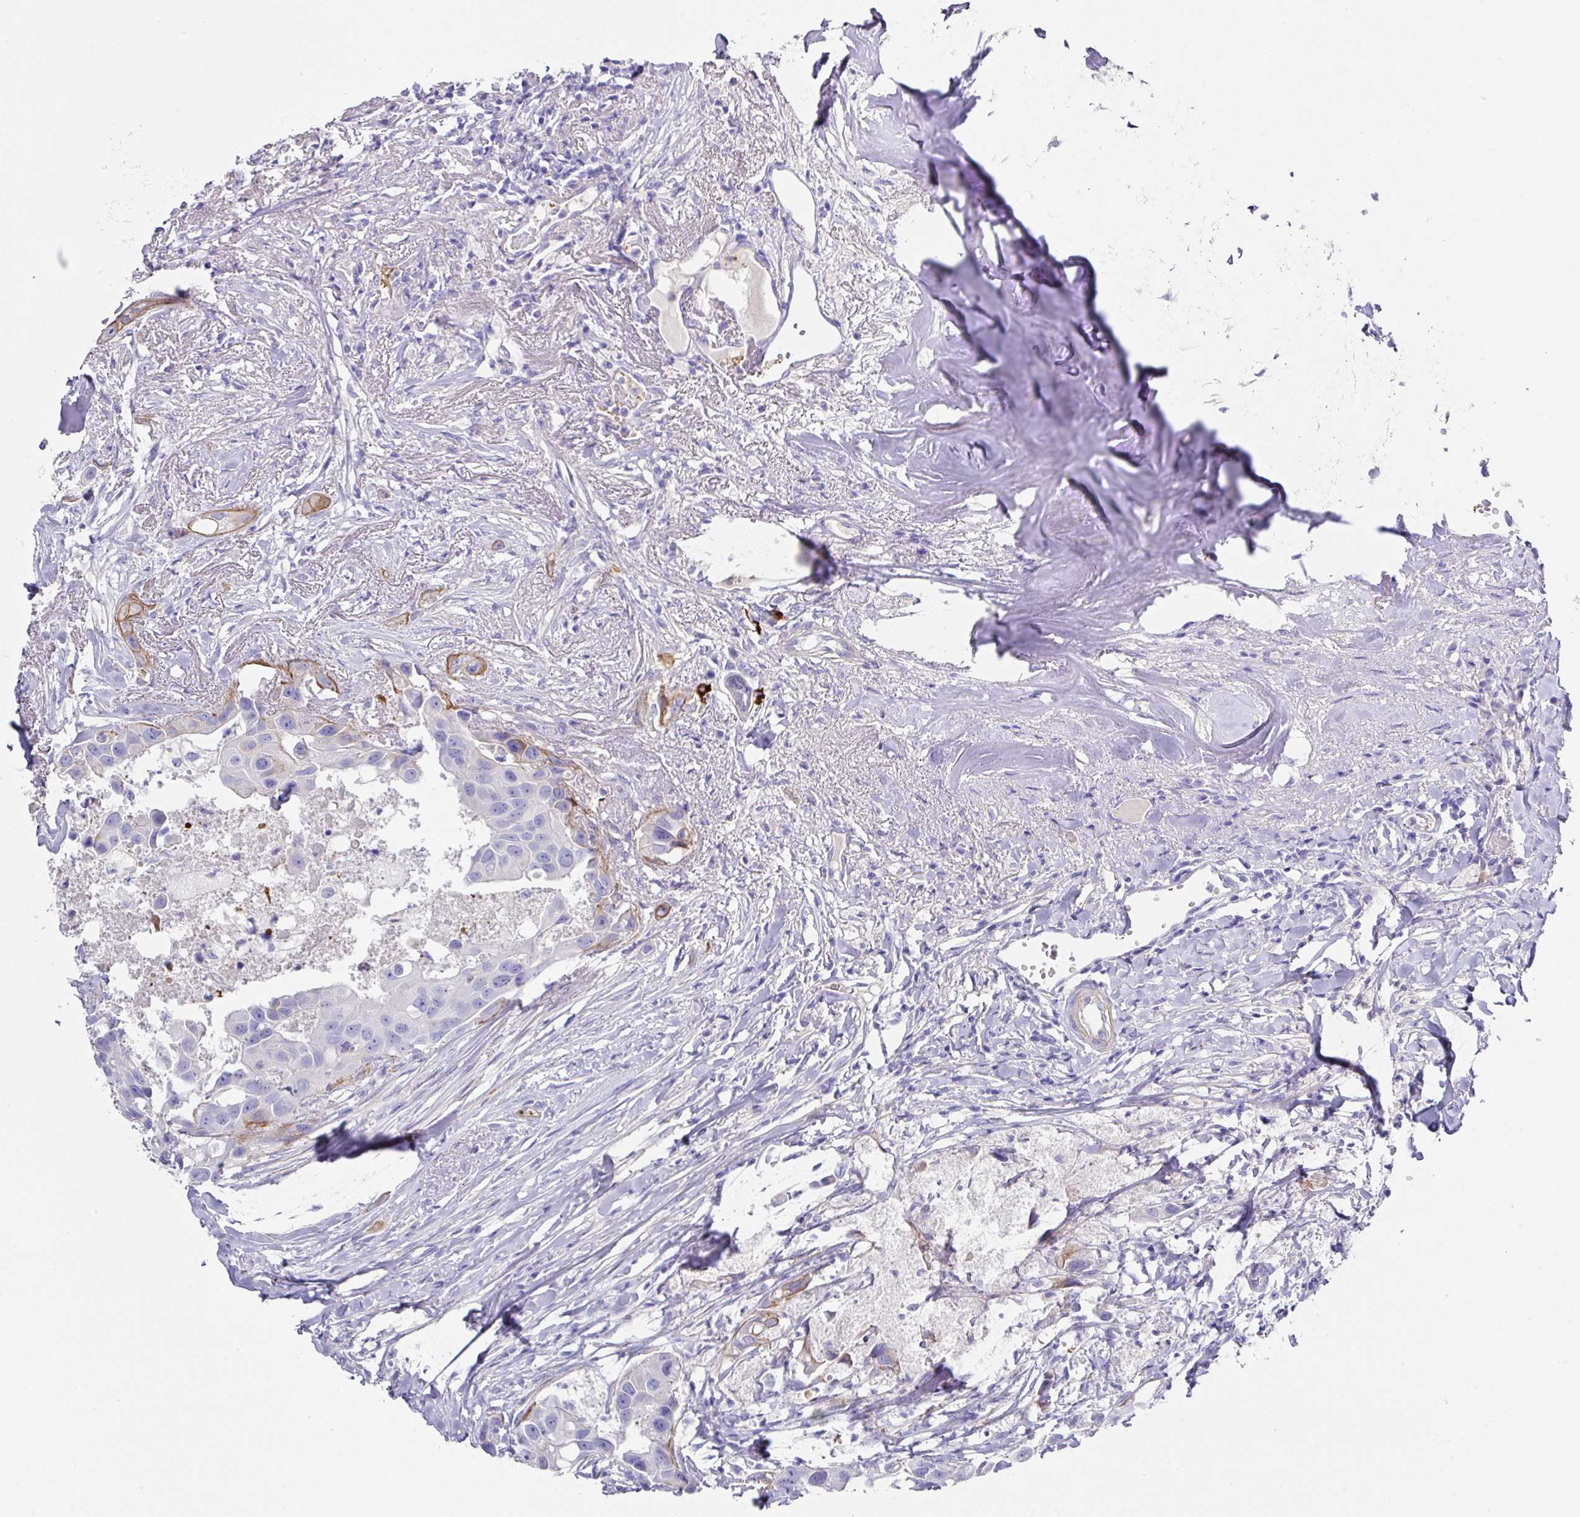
{"staining": {"intensity": "negative", "quantity": "none", "location": "none"}, "tissue": "head and neck cancer", "cell_type": "Tumor cells", "image_type": "cancer", "snomed": [{"axis": "morphology", "description": "Adenocarcinoma, NOS"}, {"axis": "morphology", "description": "Adenocarcinoma, metastatic, NOS"}, {"axis": "topography", "description": "Head-Neck"}], "caption": "The histopathology image shows no staining of tumor cells in adenocarcinoma (head and neck).", "gene": "TARM1", "patient": {"sex": "male", "age": 75}}